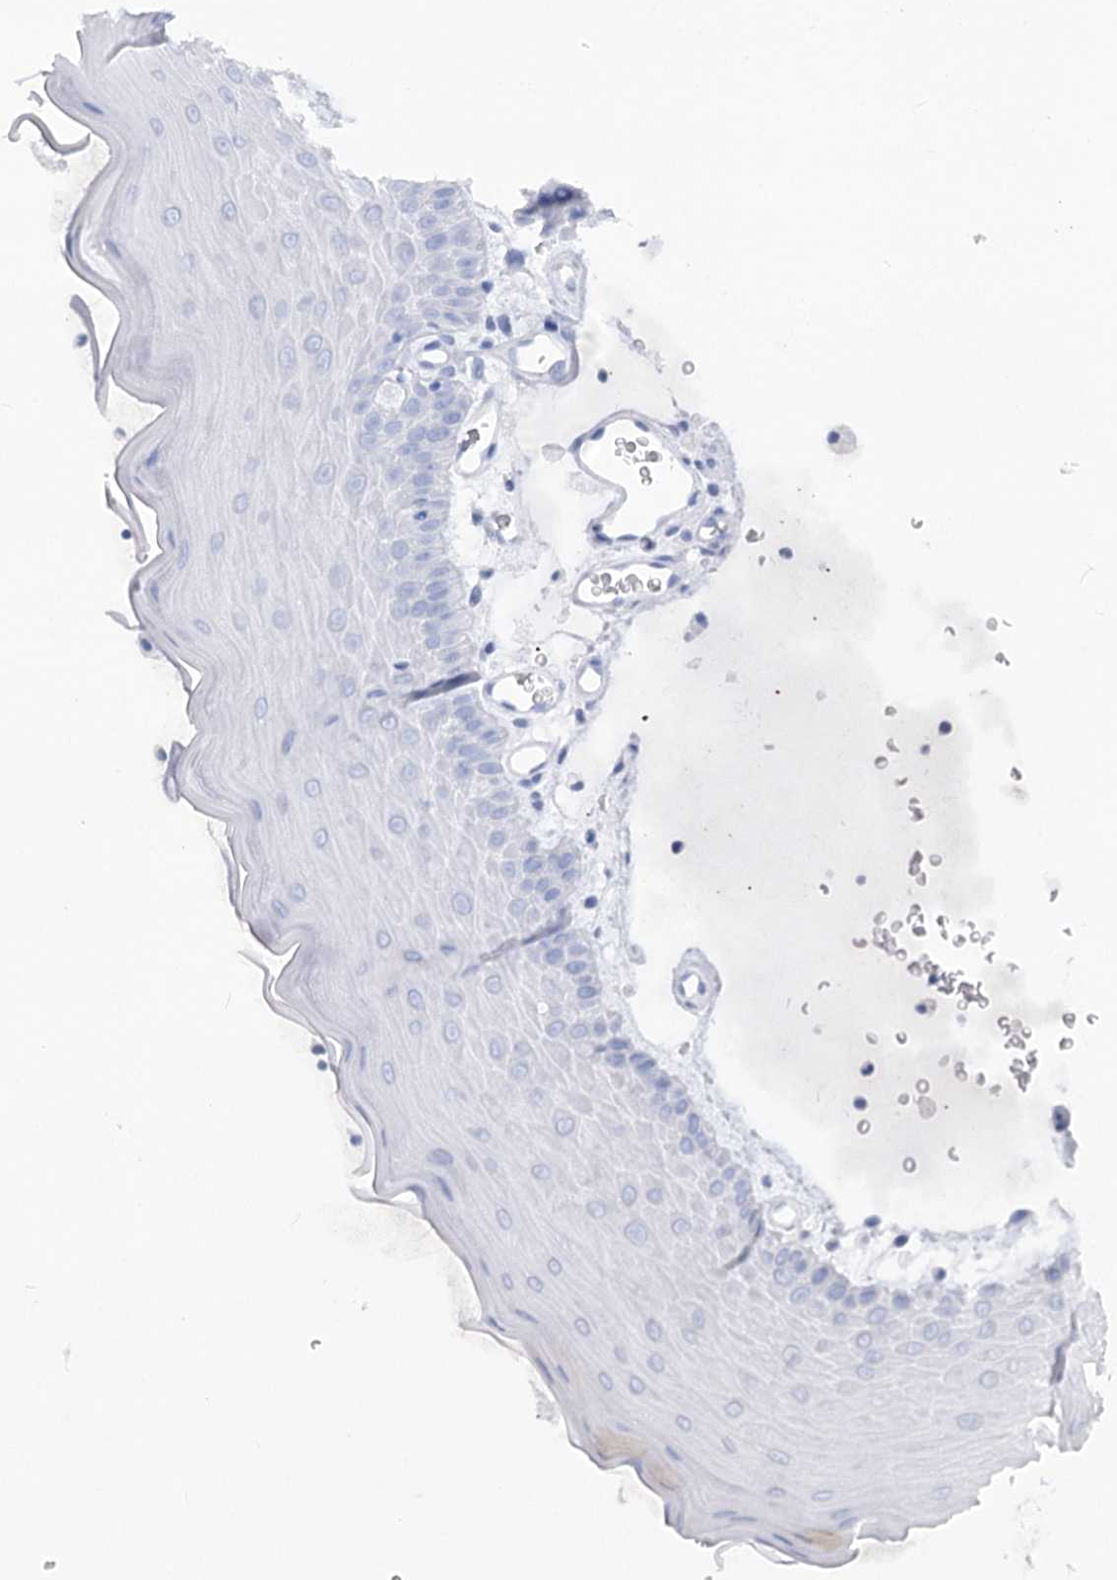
{"staining": {"intensity": "negative", "quantity": "none", "location": "none"}, "tissue": "oral mucosa", "cell_type": "Squamous epithelial cells", "image_type": "normal", "snomed": [{"axis": "morphology", "description": "Normal tissue, NOS"}, {"axis": "topography", "description": "Oral tissue"}], "caption": "Photomicrograph shows no significant protein positivity in squamous epithelial cells of unremarkable oral mucosa. (DAB (3,3'-diaminobenzidine) immunohistochemistry (IHC) visualized using brightfield microscopy, high magnification).", "gene": "ARSI", "patient": {"sex": "male", "age": 13}}